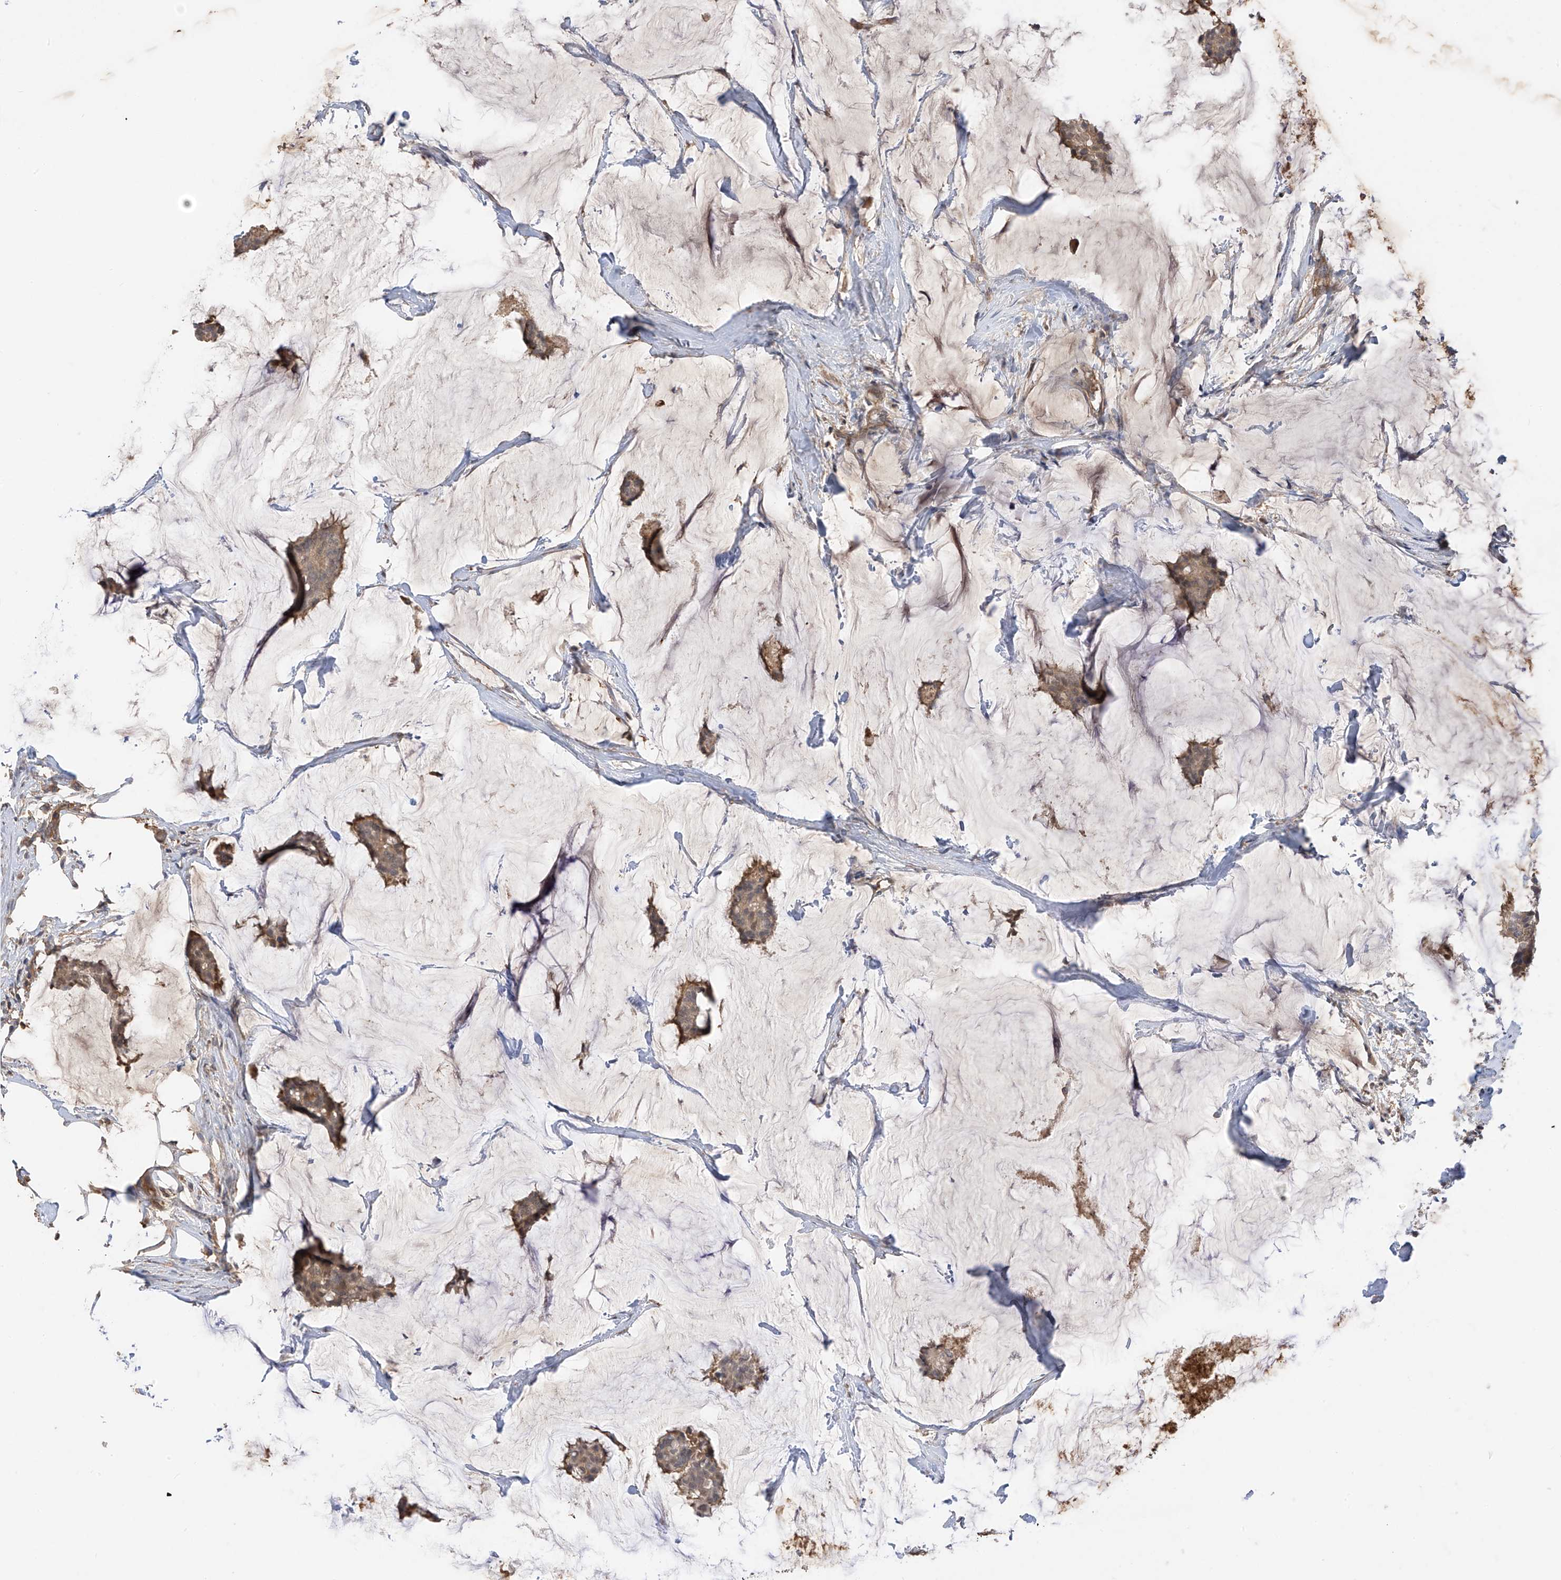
{"staining": {"intensity": "moderate", "quantity": ">75%", "location": "cytoplasmic/membranous"}, "tissue": "breast cancer", "cell_type": "Tumor cells", "image_type": "cancer", "snomed": [{"axis": "morphology", "description": "Duct carcinoma"}, {"axis": "topography", "description": "Breast"}], "caption": "Protein staining of invasive ductal carcinoma (breast) tissue displays moderate cytoplasmic/membranous expression in about >75% of tumor cells.", "gene": "CACNA2D4", "patient": {"sex": "female", "age": 93}}